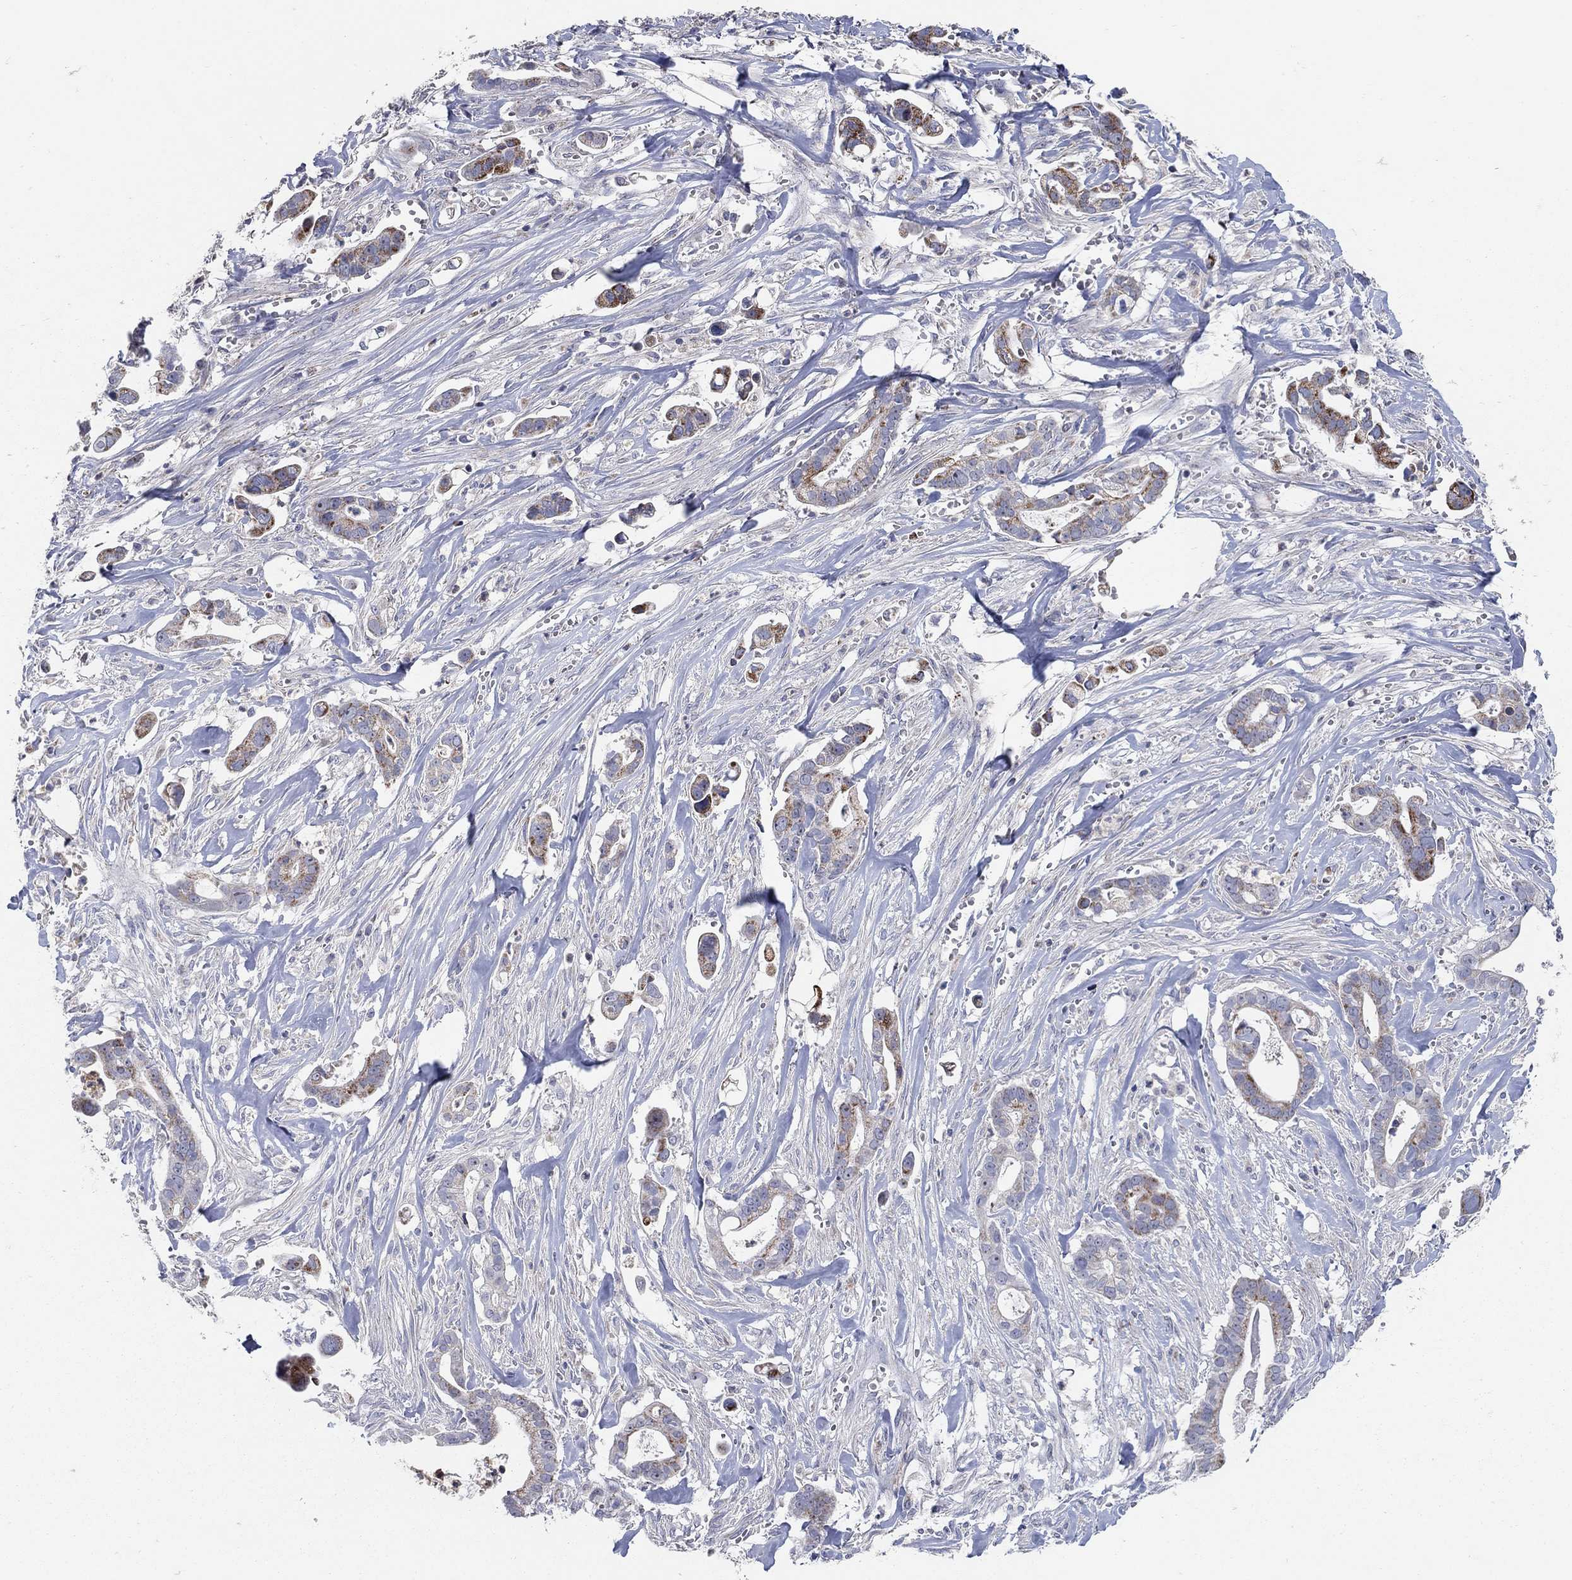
{"staining": {"intensity": "strong", "quantity": "<25%", "location": "cytoplasmic/membranous"}, "tissue": "pancreatic cancer", "cell_type": "Tumor cells", "image_type": "cancer", "snomed": [{"axis": "morphology", "description": "Adenocarcinoma, NOS"}, {"axis": "topography", "description": "Pancreas"}], "caption": "This is an image of IHC staining of pancreatic adenocarcinoma, which shows strong expression in the cytoplasmic/membranous of tumor cells.", "gene": "HMX2", "patient": {"sex": "male", "age": 61}}